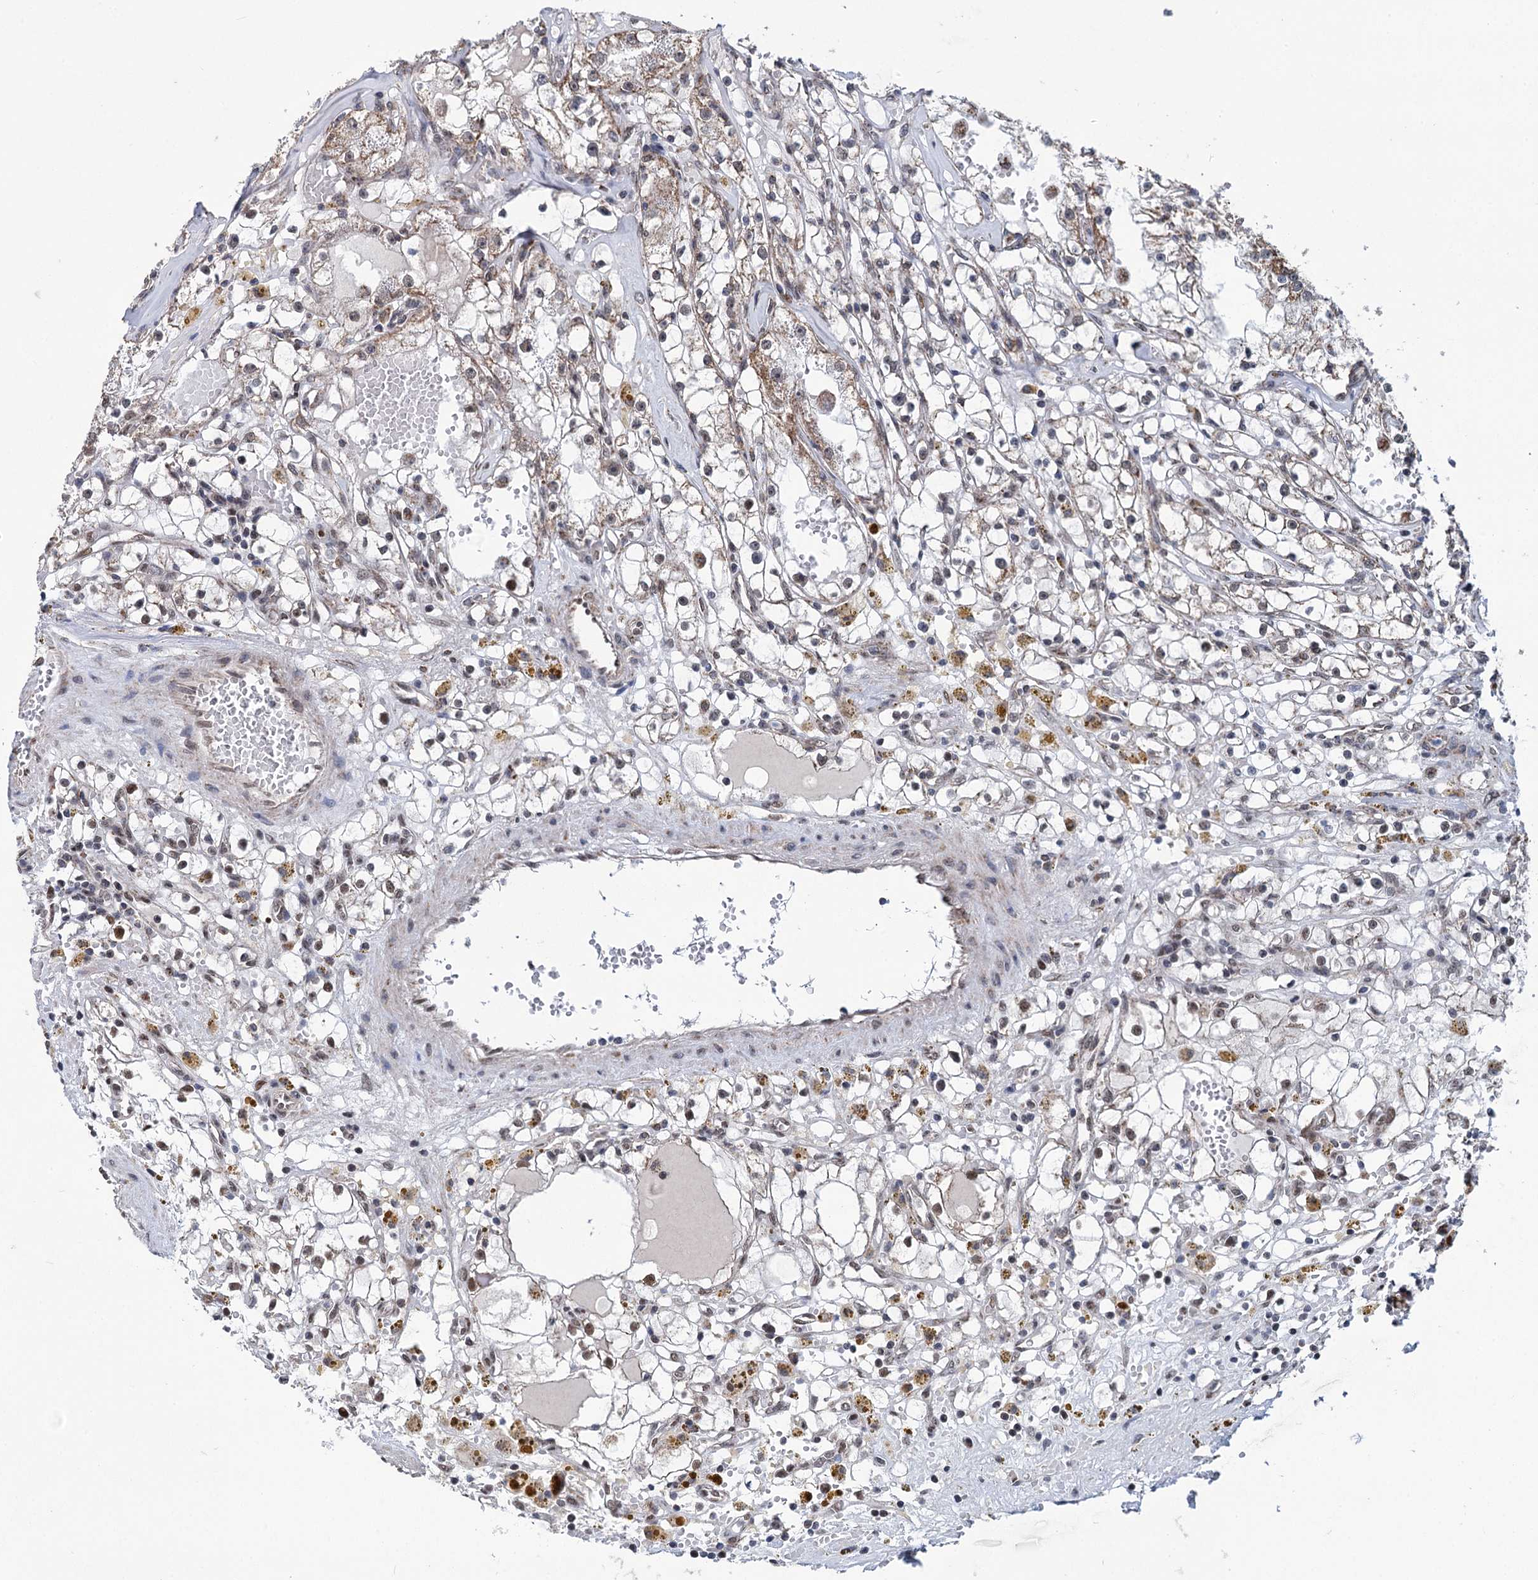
{"staining": {"intensity": "moderate", "quantity": "25%-75%", "location": "cytoplasmic/membranous,nuclear"}, "tissue": "renal cancer", "cell_type": "Tumor cells", "image_type": "cancer", "snomed": [{"axis": "morphology", "description": "Adenocarcinoma, NOS"}, {"axis": "topography", "description": "Kidney"}], "caption": "DAB immunohistochemical staining of renal cancer (adenocarcinoma) demonstrates moderate cytoplasmic/membranous and nuclear protein staining in about 25%-75% of tumor cells. The staining was performed using DAB (3,3'-diaminobenzidine) to visualize the protein expression in brown, while the nuclei were stained in blue with hematoxylin (Magnification: 20x).", "gene": "MORN3", "patient": {"sex": "male", "age": 56}}